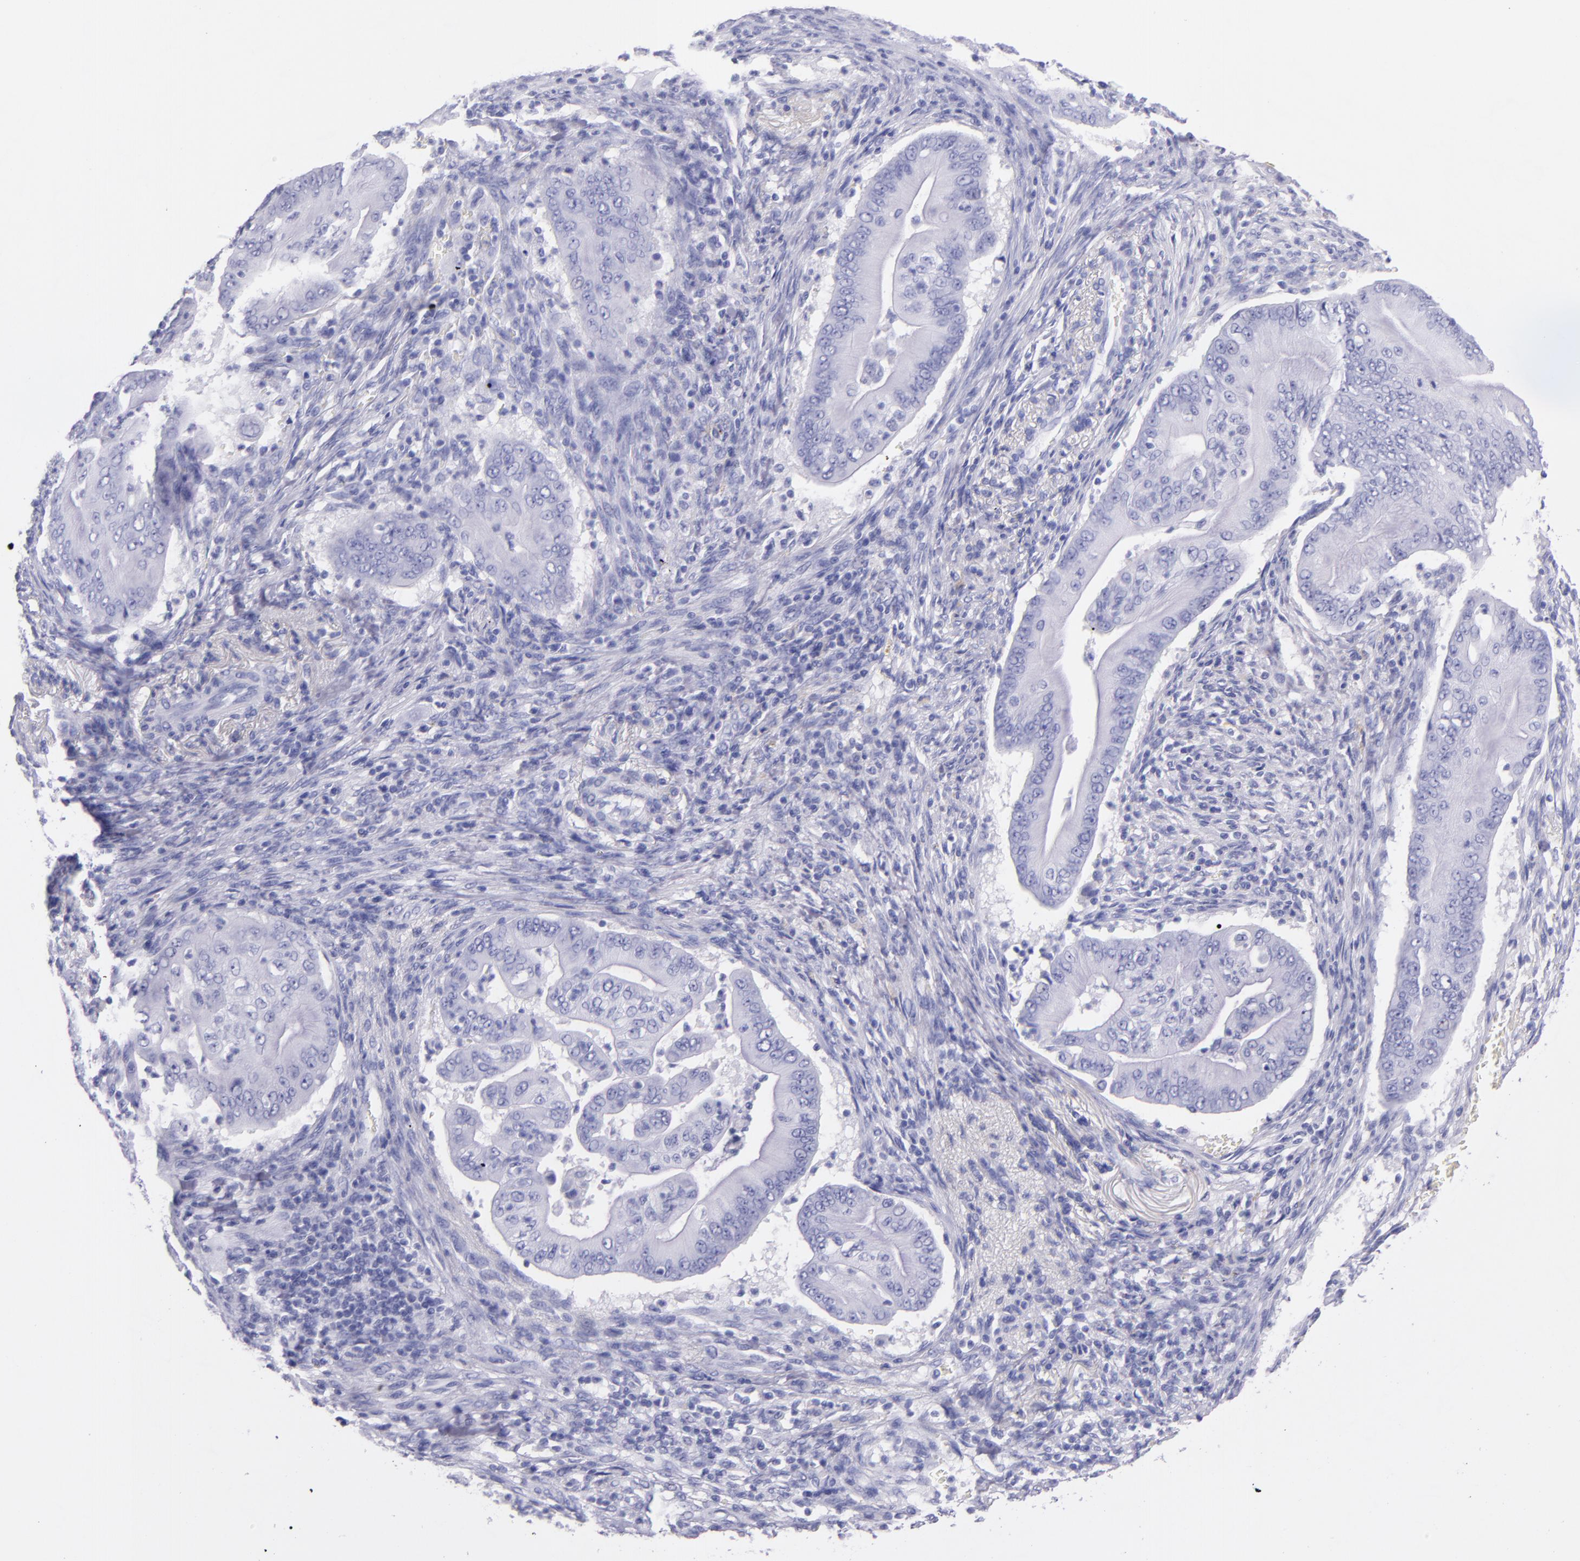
{"staining": {"intensity": "negative", "quantity": "none", "location": "none"}, "tissue": "pancreatic cancer", "cell_type": "Tumor cells", "image_type": "cancer", "snomed": [{"axis": "morphology", "description": "Adenocarcinoma, NOS"}, {"axis": "topography", "description": "Pancreas"}], "caption": "A high-resolution histopathology image shows immunohistochemistry staining of pancreatic cancer, which shows no significant positivity in tumor cells.", "gene": "SFTPA2", "patient": {"sex": "male", "age": 62}}